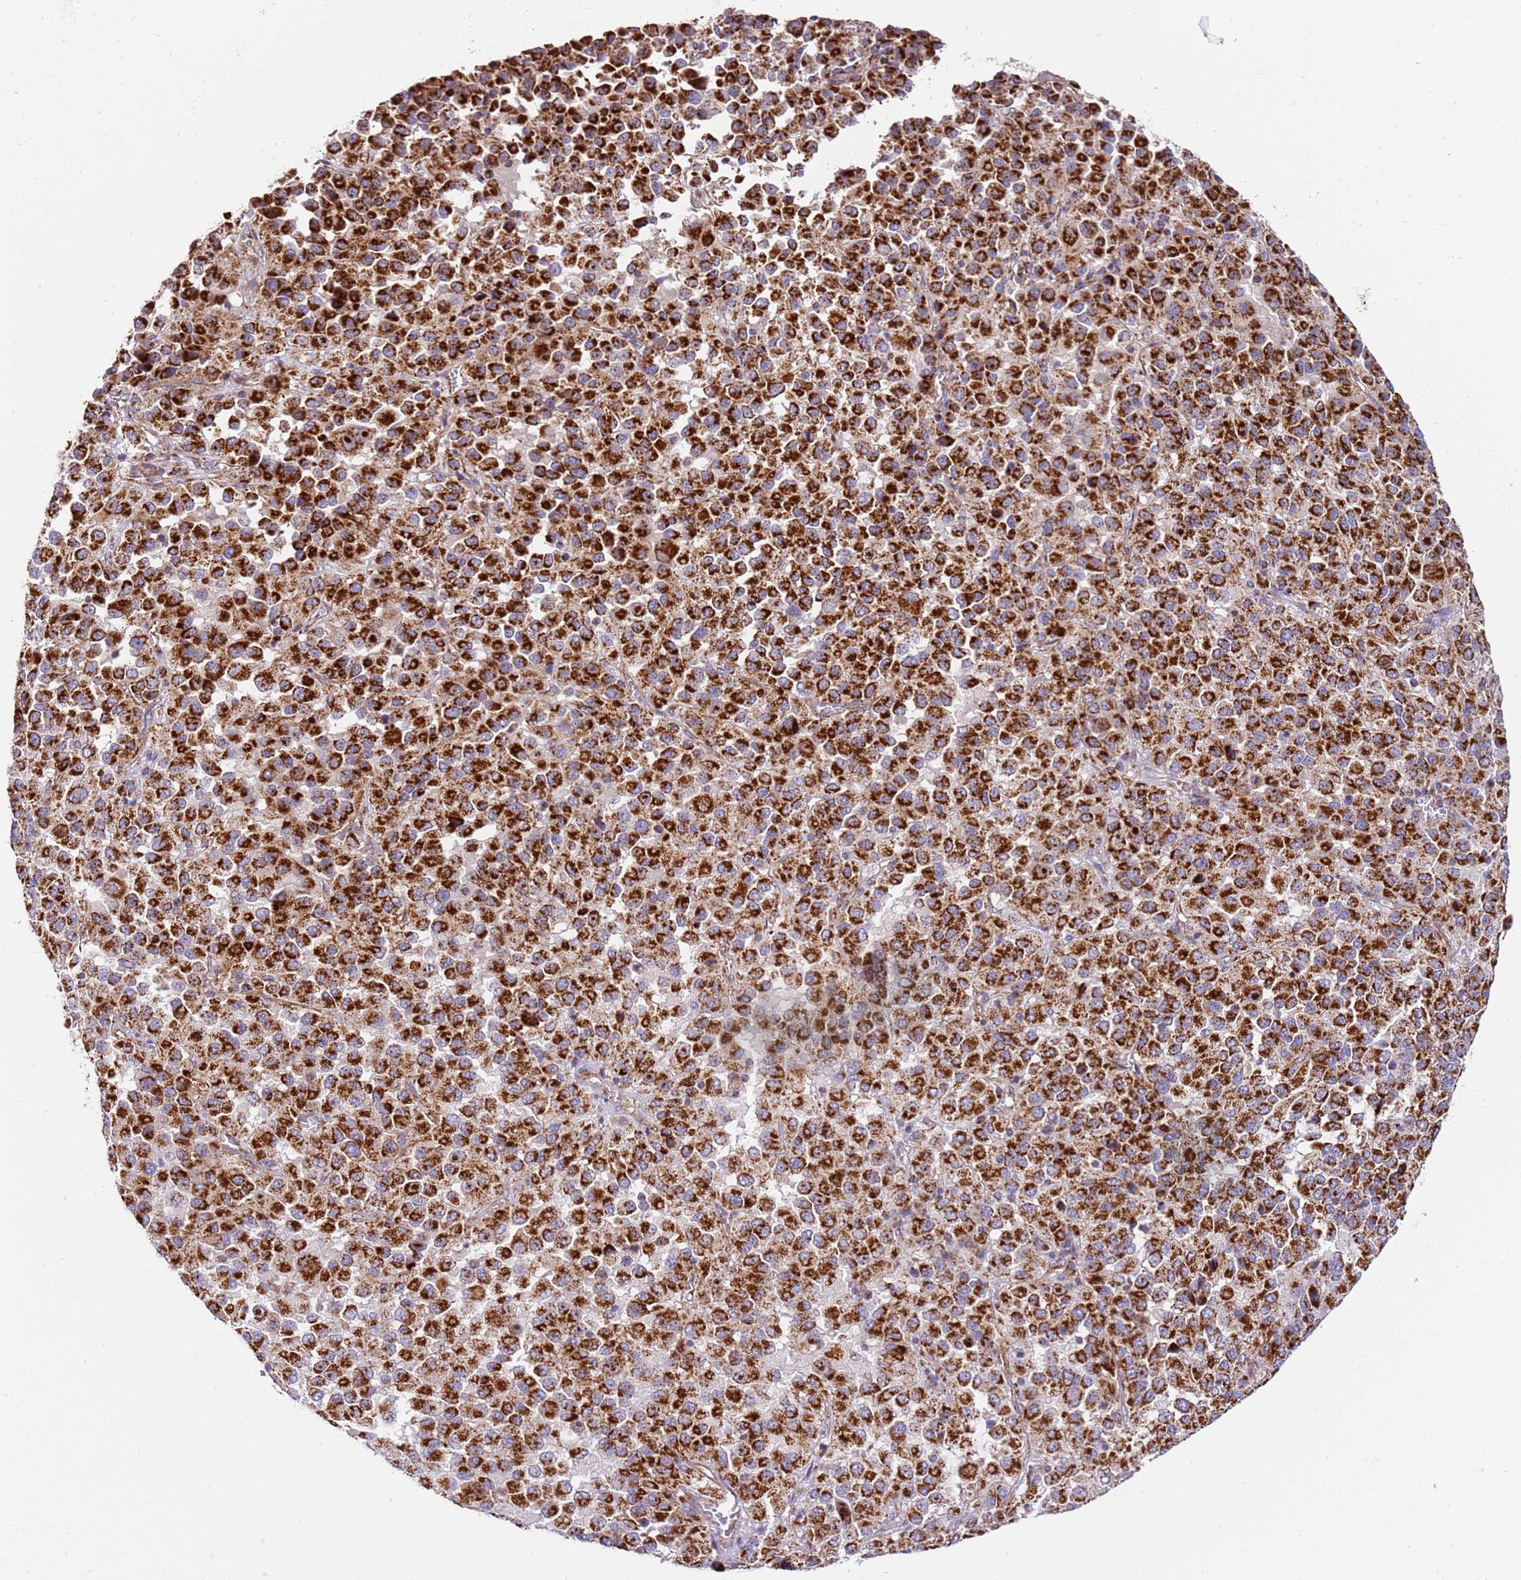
{"staining": {"intensity": "strong", "quantity": ">75%", "location": "cytoplasmic/membranous"}, "tissue": "melanoma", "cell_type": "Tumor cells", "image_type": "cancer", "snomed": [{"axis": "morphology", "description": "Malignant melanoma, Metastatic site"}, {"axis": "topography", "description": "Lung"}], "caption": "Malignant melanoma (metastatic site) stained with DAB (3,3'-diaminobenzidine) IHC exhibits high levels of strong cytoplasmic/membranous positivity in approximately >75% of tumor cells. The protein of interest is shown in brown color, while the nuclei are stained blue.", "gene": "MRPL20", "patient": {"sex": "male", "age": 64}}